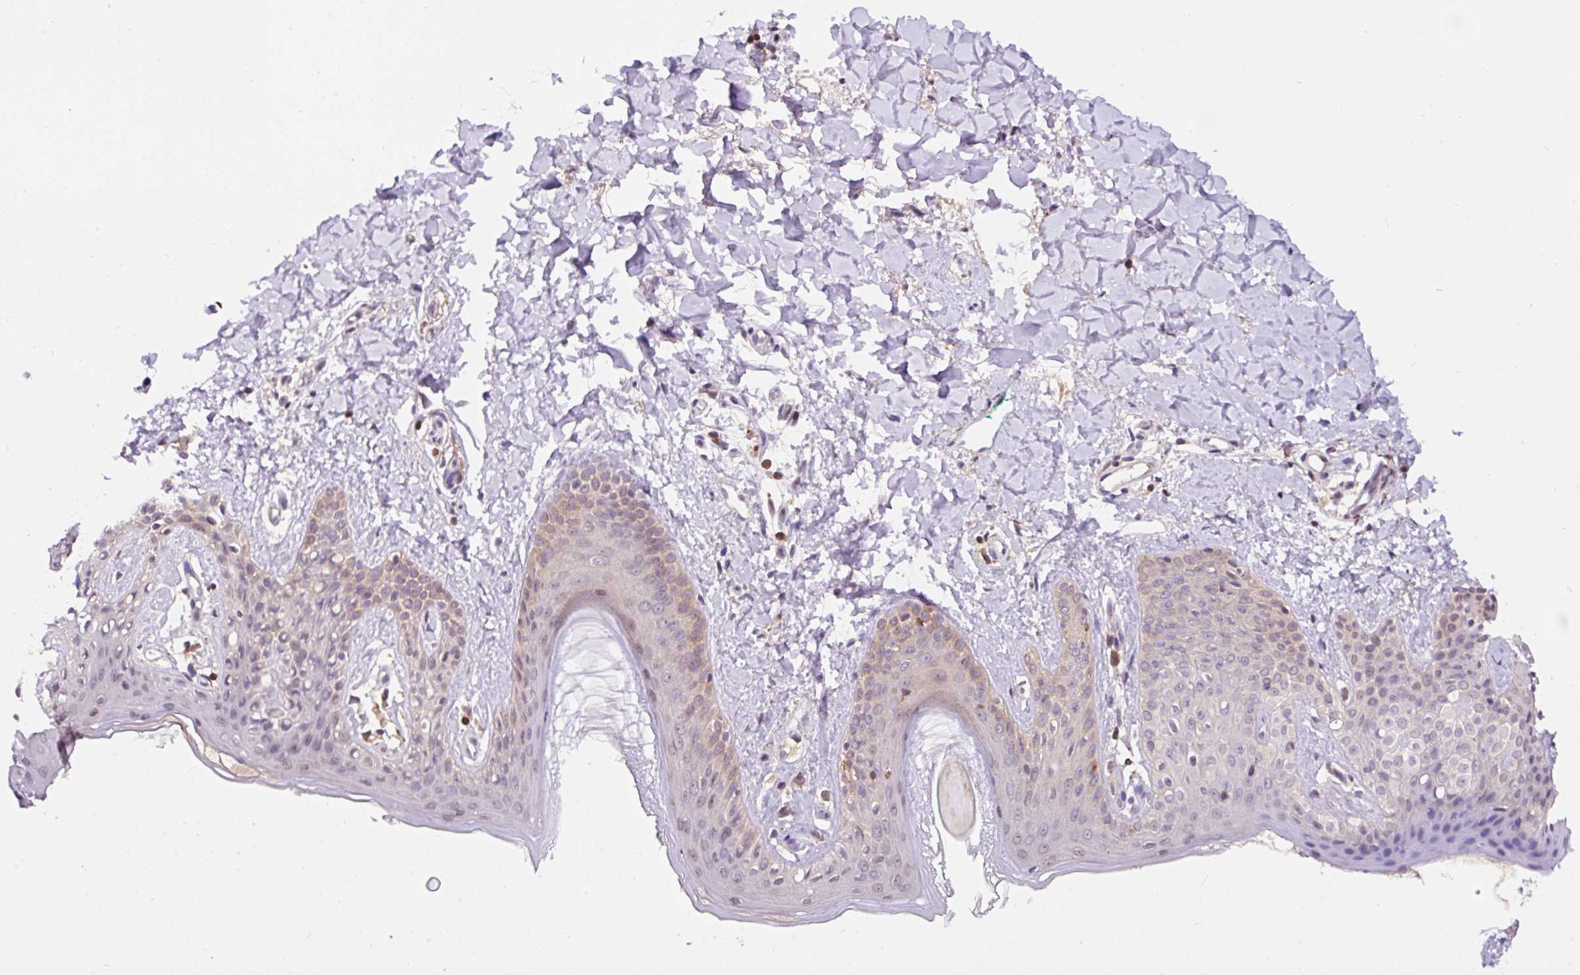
{"staining": {"intensity": "weak", "quantity": ">75%", "location": "cytoplasmic/membranous"}, "tissue": "skin", "cell_type": "Fibroblasts", "image_type": "normal", "snomed": [{"axis": "morphology", "description": "Normal tissue, NOS"}, {"axis": "topography", "description": "Skin"}], "caption": "Protein expression analysis of unremarkable skin displays weak cytoplasmic/membranous staining in about >75% of fibroblasts.", "gene": "CARD11", "patient": {"sex": "male", "age": 16}}